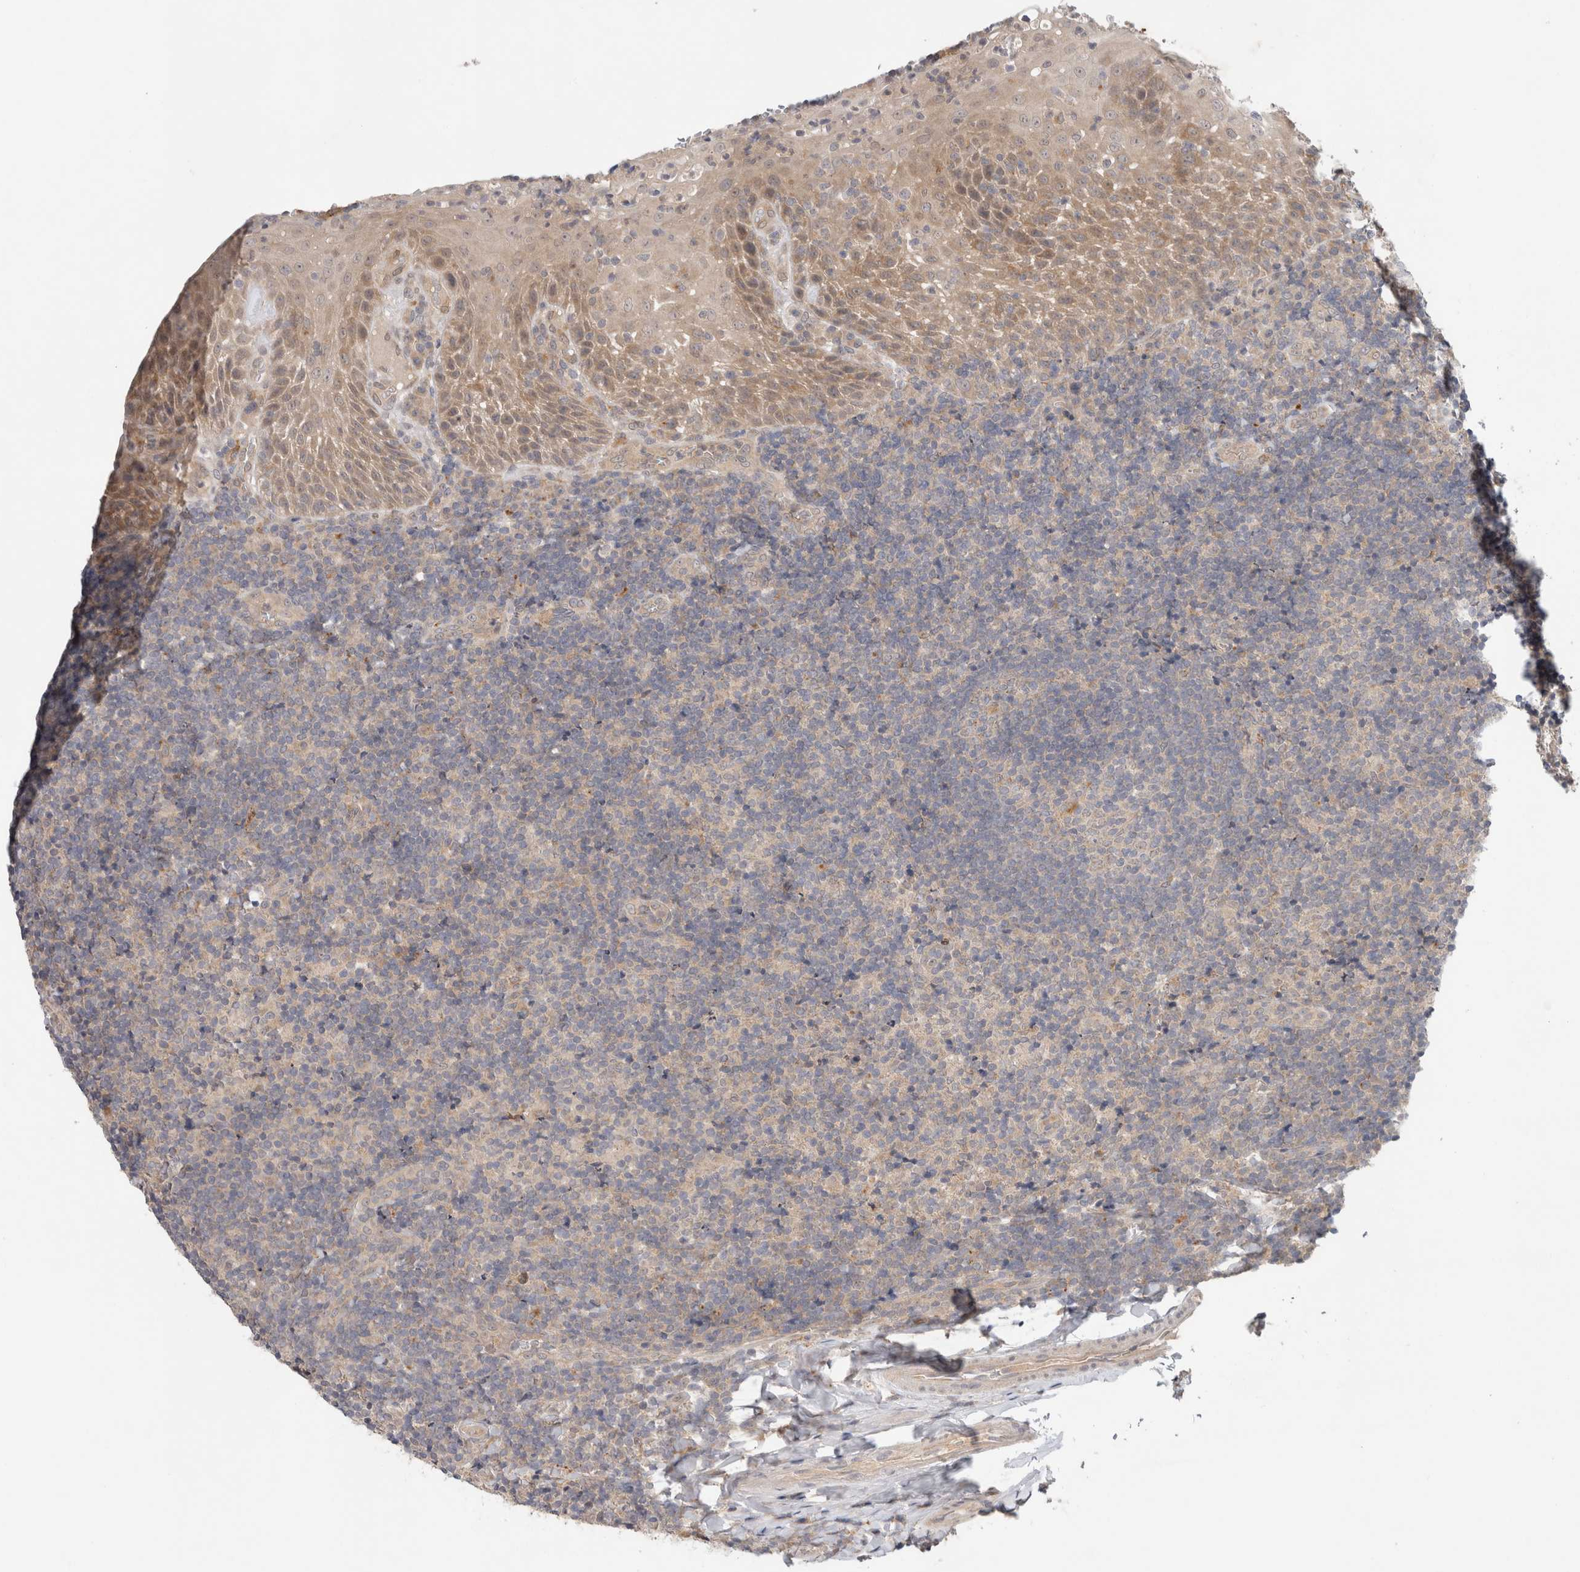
{"staining": {"intensity": "moderate", "quantity": "<25%", "location": "cytoplasmic/membranous"}, "tissue": "tonsil", "cell_type": "Germinal center cells", "image_type": "normal", "snomed": [{"axis": "morphology", "description": "Normal tissue, NOS"}, {"axis": "topography", "description": "Tonsil"}], "caption": "Tonsil stained with a protein marker demonstrates moderate staining in germinal center cells.", "gene": "SGK1", "patient": {"sex": "male", "age": 37}}